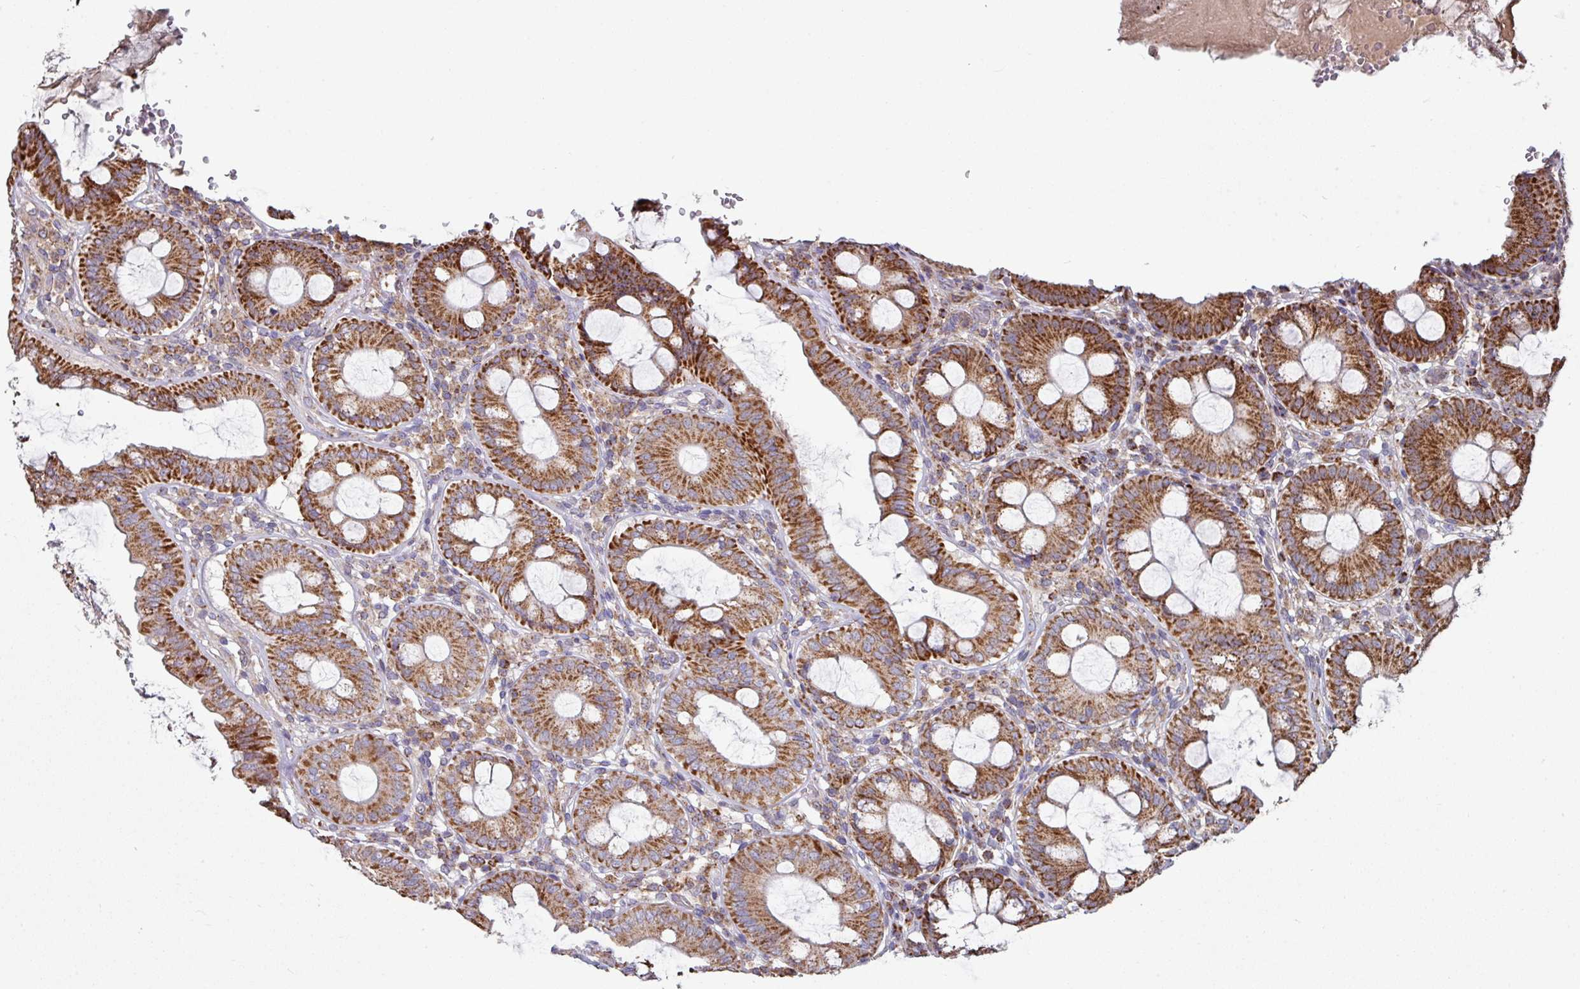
{"staining": {"intensity": "weak", "quantity": ">75%", "location": "cytoplasmic/membranous"}, "tissue": "colon", "cell_type": "Endothelial cells", "image_type": "normal", "snomed": [{"axis": "morphology", "description": "Normal tissue, NOS"}, {"axis": "topography", "description": "Colon"}], "caption": "Colon stained for a protein reveals weak cytoplasmic/membranous positivity in endothelial cells.", "gene": "OR2D3", "patient": {"sex": "male", "age": 84}}